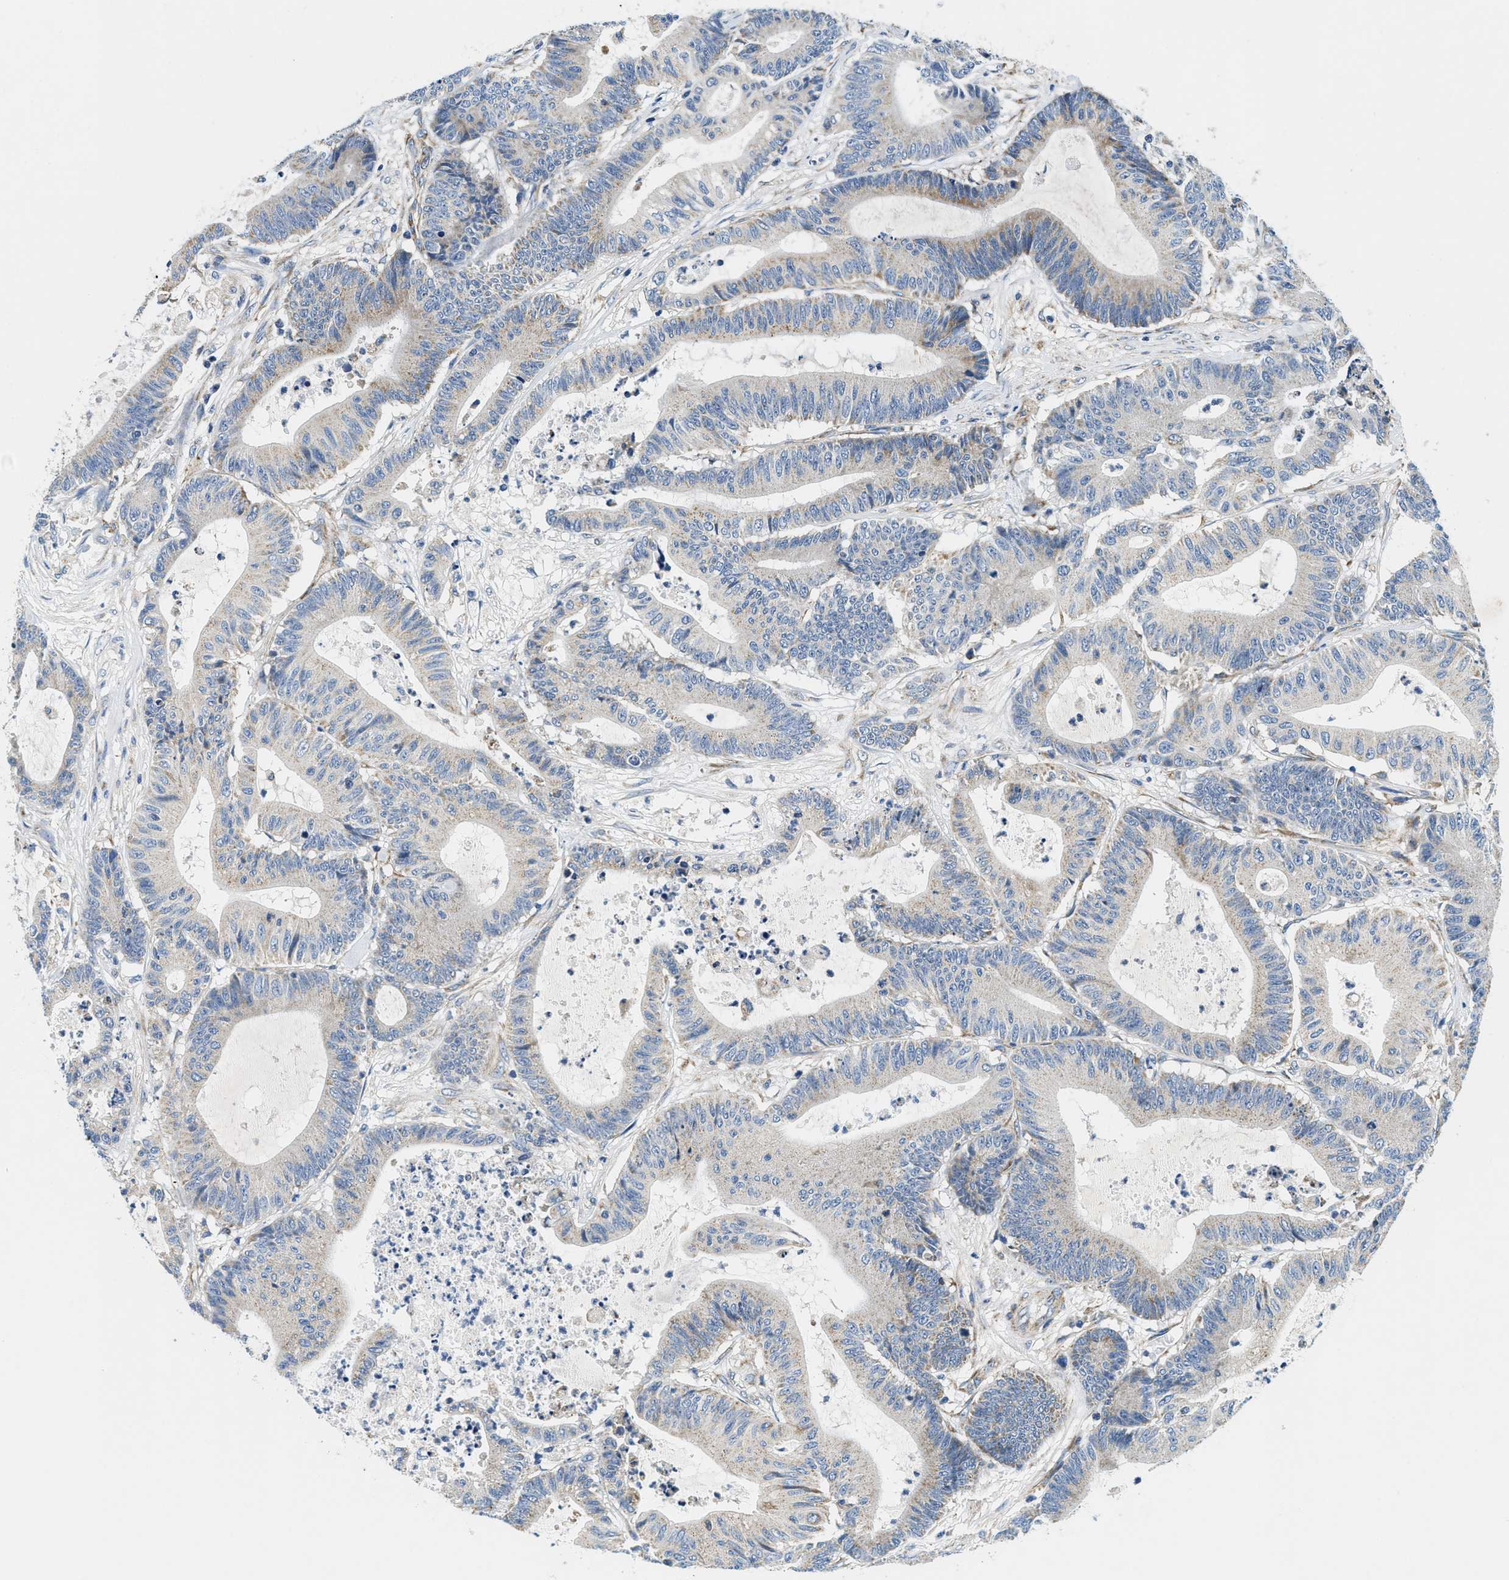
{"staining": {"intensity": "moderate", "quantity": "<25%", "location": "cytoplasmic/membranous"}, "tissue": "colorectal cancer", "cell_type": "Tumor cells", "image_type": "cancer", "snomed": [{"axis": "morphology", "description": "Adenocarcinoma, NOS"}, {"axis": "topography", "description": "Colon"}], "caption": "This is a histology image of IHC staining of colorectal cancer, which shows moderate positivity in the cytoplasmic/membranous of tumor cells.", "gene": "SAMD4B", "patient": {"sex": "female", "age": 84}}